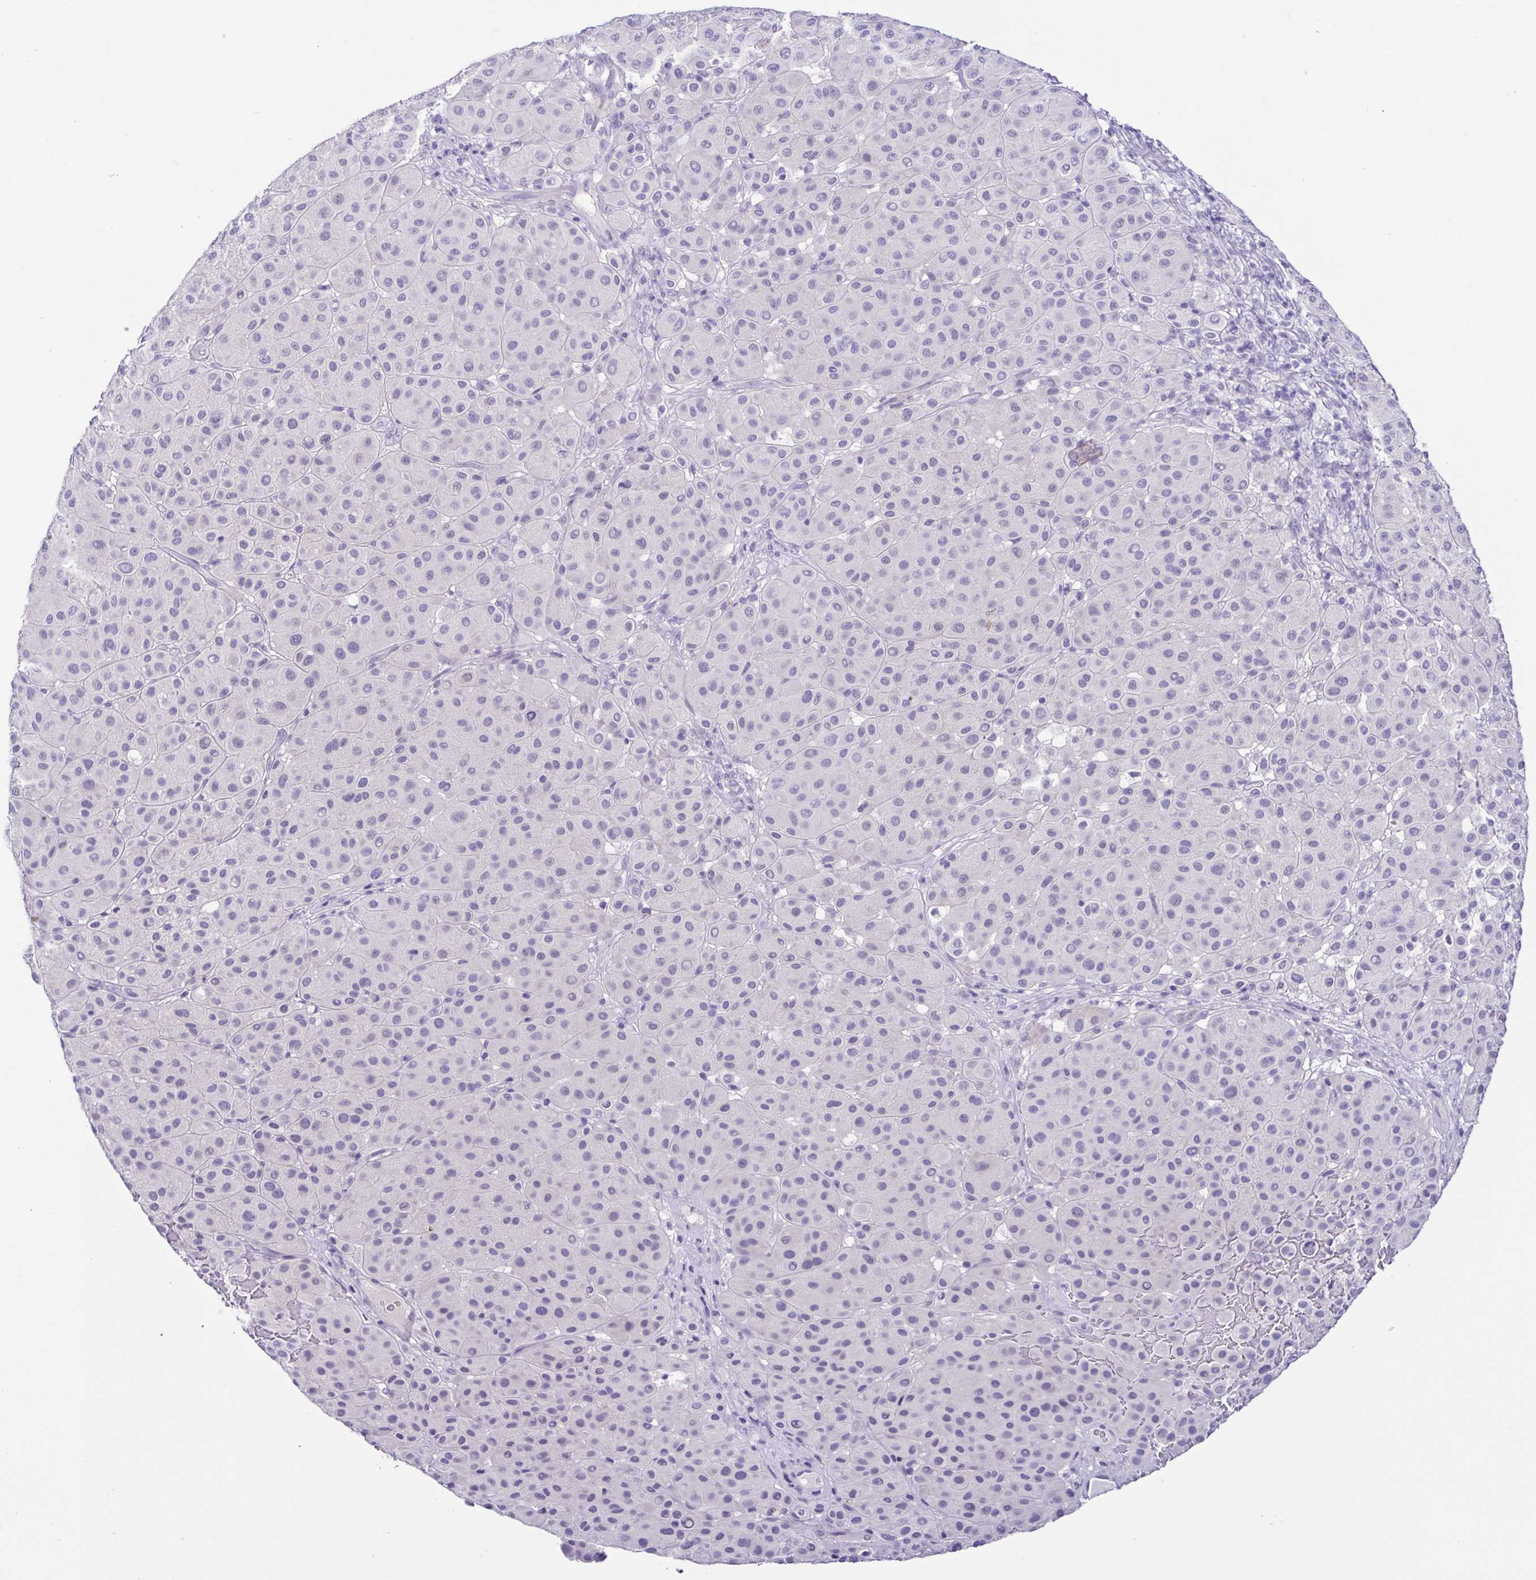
{"staining": {"intensity": "negative", "quantity": "none", "location": "none"}, "tissue": "melanoma", "cell_type": "Tumor cells", "image_type": "cancer", "snomed": [{"axis": "morphology", "description": "Malignant melanoma, Metastatic site"}, {"axis": "topography", "description": "Smooth muscle"}], "caption": "High magnification brightfield microscopy of melanoma stained with DAB (brown) and counterstained with hematoxylin (blue): tumor cells show no significant expression.", "gene": "TERT", "patient": {"sex": "male", "age": 41}}